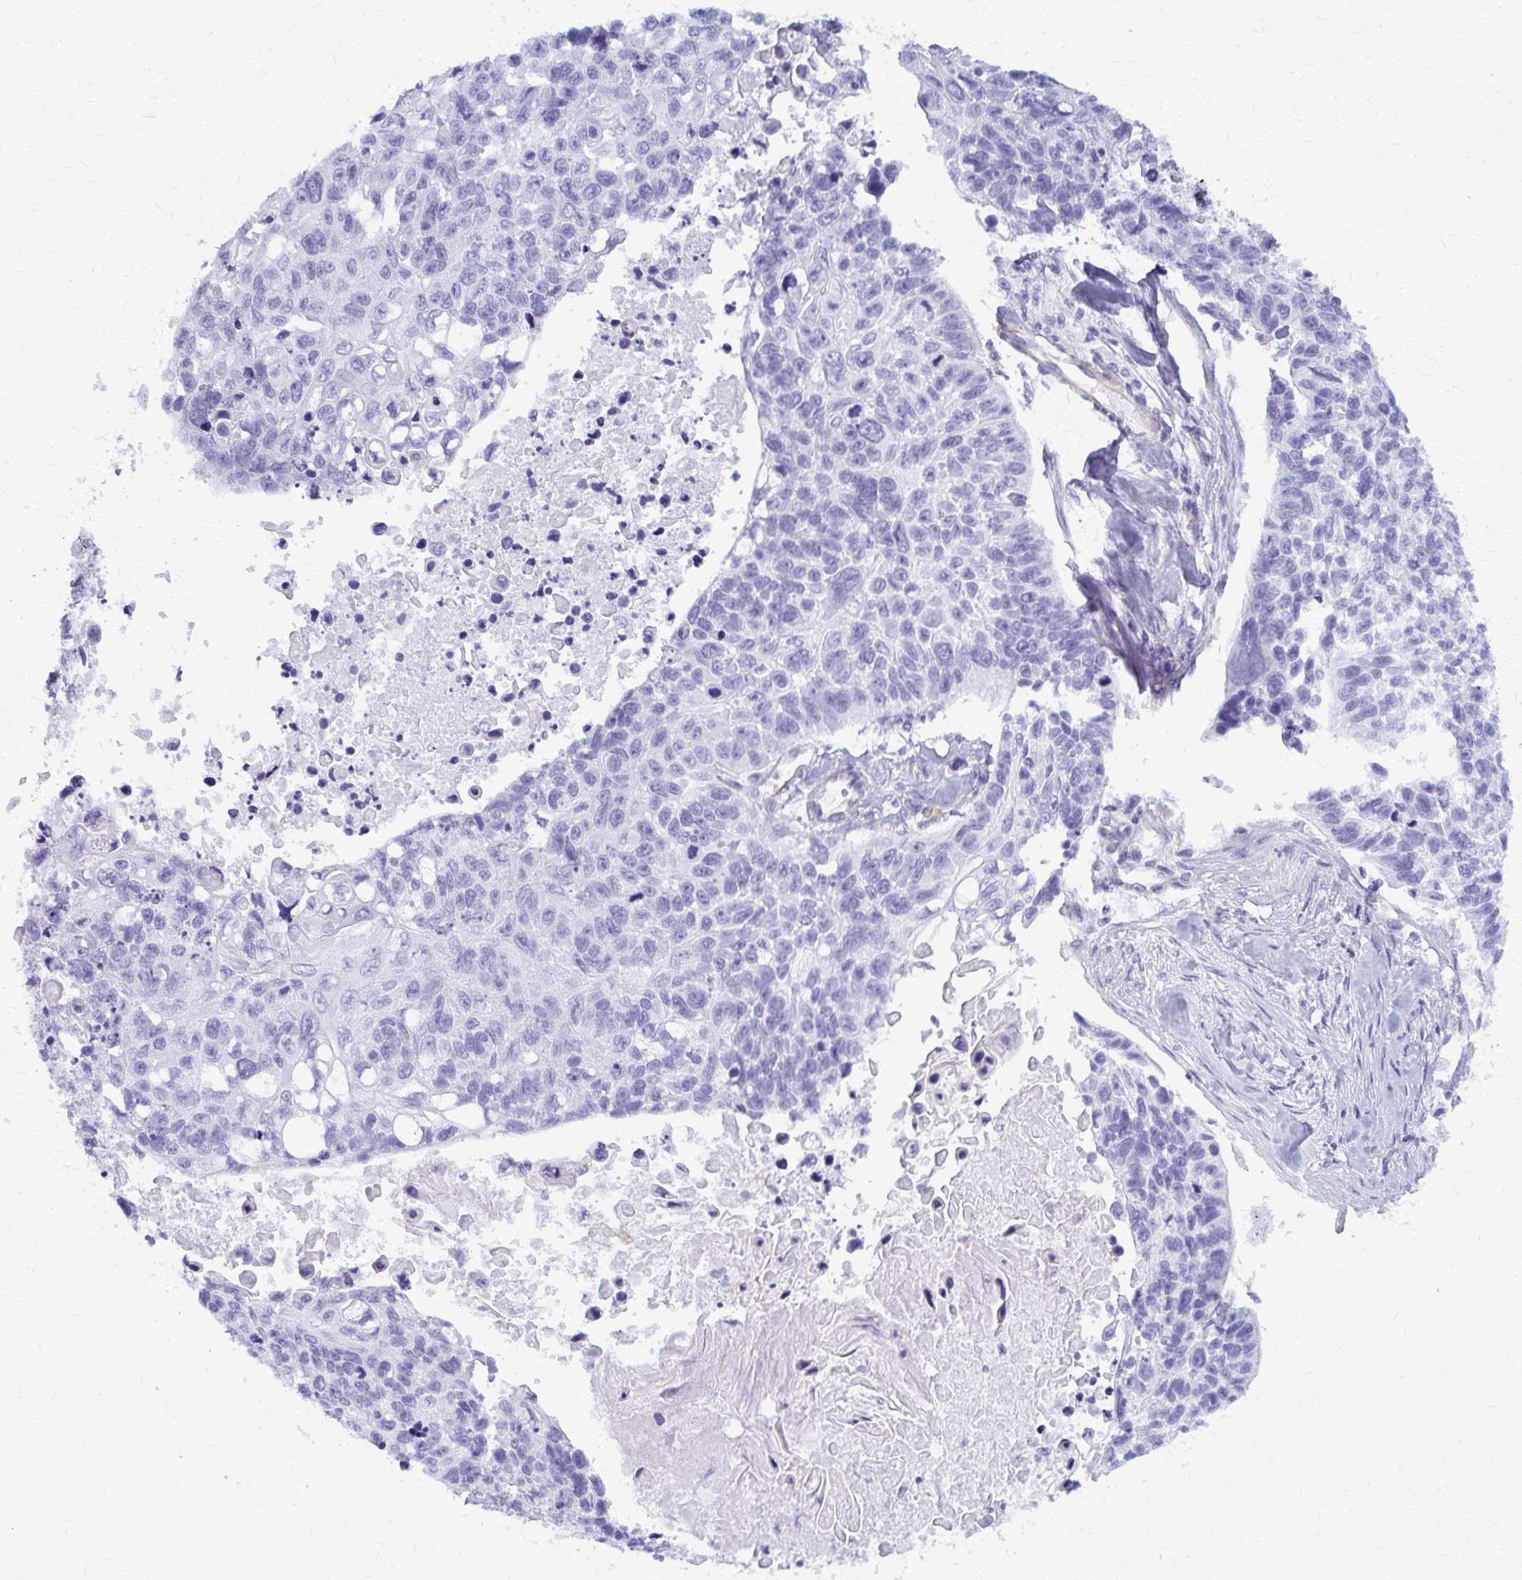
{"staining": {"intensity": "negative", "quantity": "none", "location": "none"}, "tissue": "lung cancer", "cell_type": "Tumor cells", "image_type": "cancer", "snomed": [{"axis": "morphology", "description": "Squamous cell carcinoma, NOS"}, {"axis": "topography", "description": "Lung"}], "caption": "This is an immunohistochemistry photomicrograph of human lung cancer (squamous cell carcinoma). There is no staining in tumor cells.", "gene": "GFAP", "patient": {"sex": "male", "age": 62}}